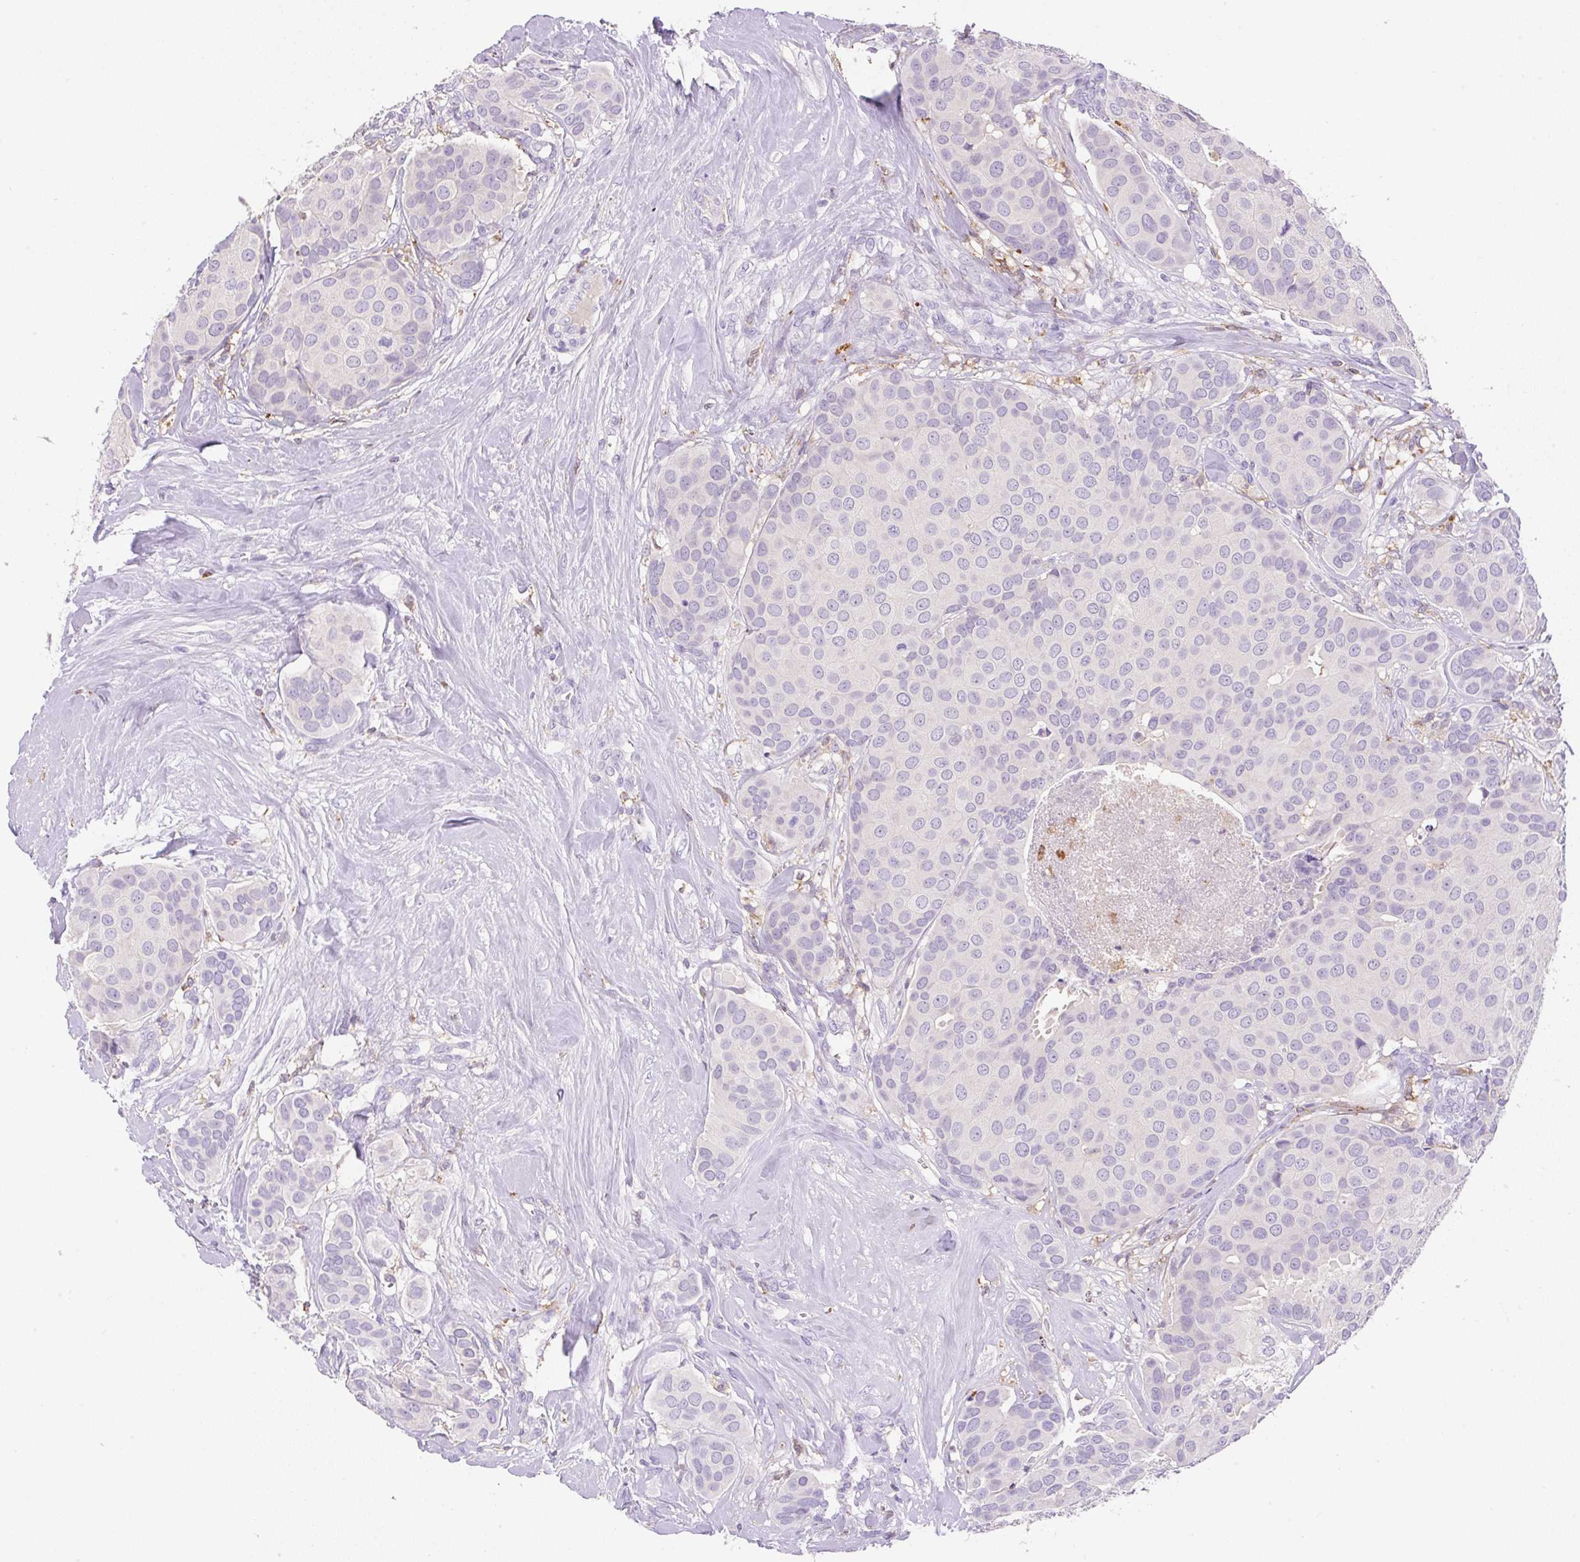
{"staining": {"intensity": "negative", "quantity": "none", "location": "none"}, "tissue": "breast cancer", "cell_type": "Tumor cells", "image_type": "cancer", "snomed": [{"axis": "morphology", "description": "Duct carcinoma"}, {"axis": "topography", "description": "Breast"}], "caption": "A micrograph of breast cancer (intraductal carcinoma) stained for a protein displays no brown staining in tumor cells.", "gene": "TDRD15", "patient": {"sex": "female", "age": 70}}